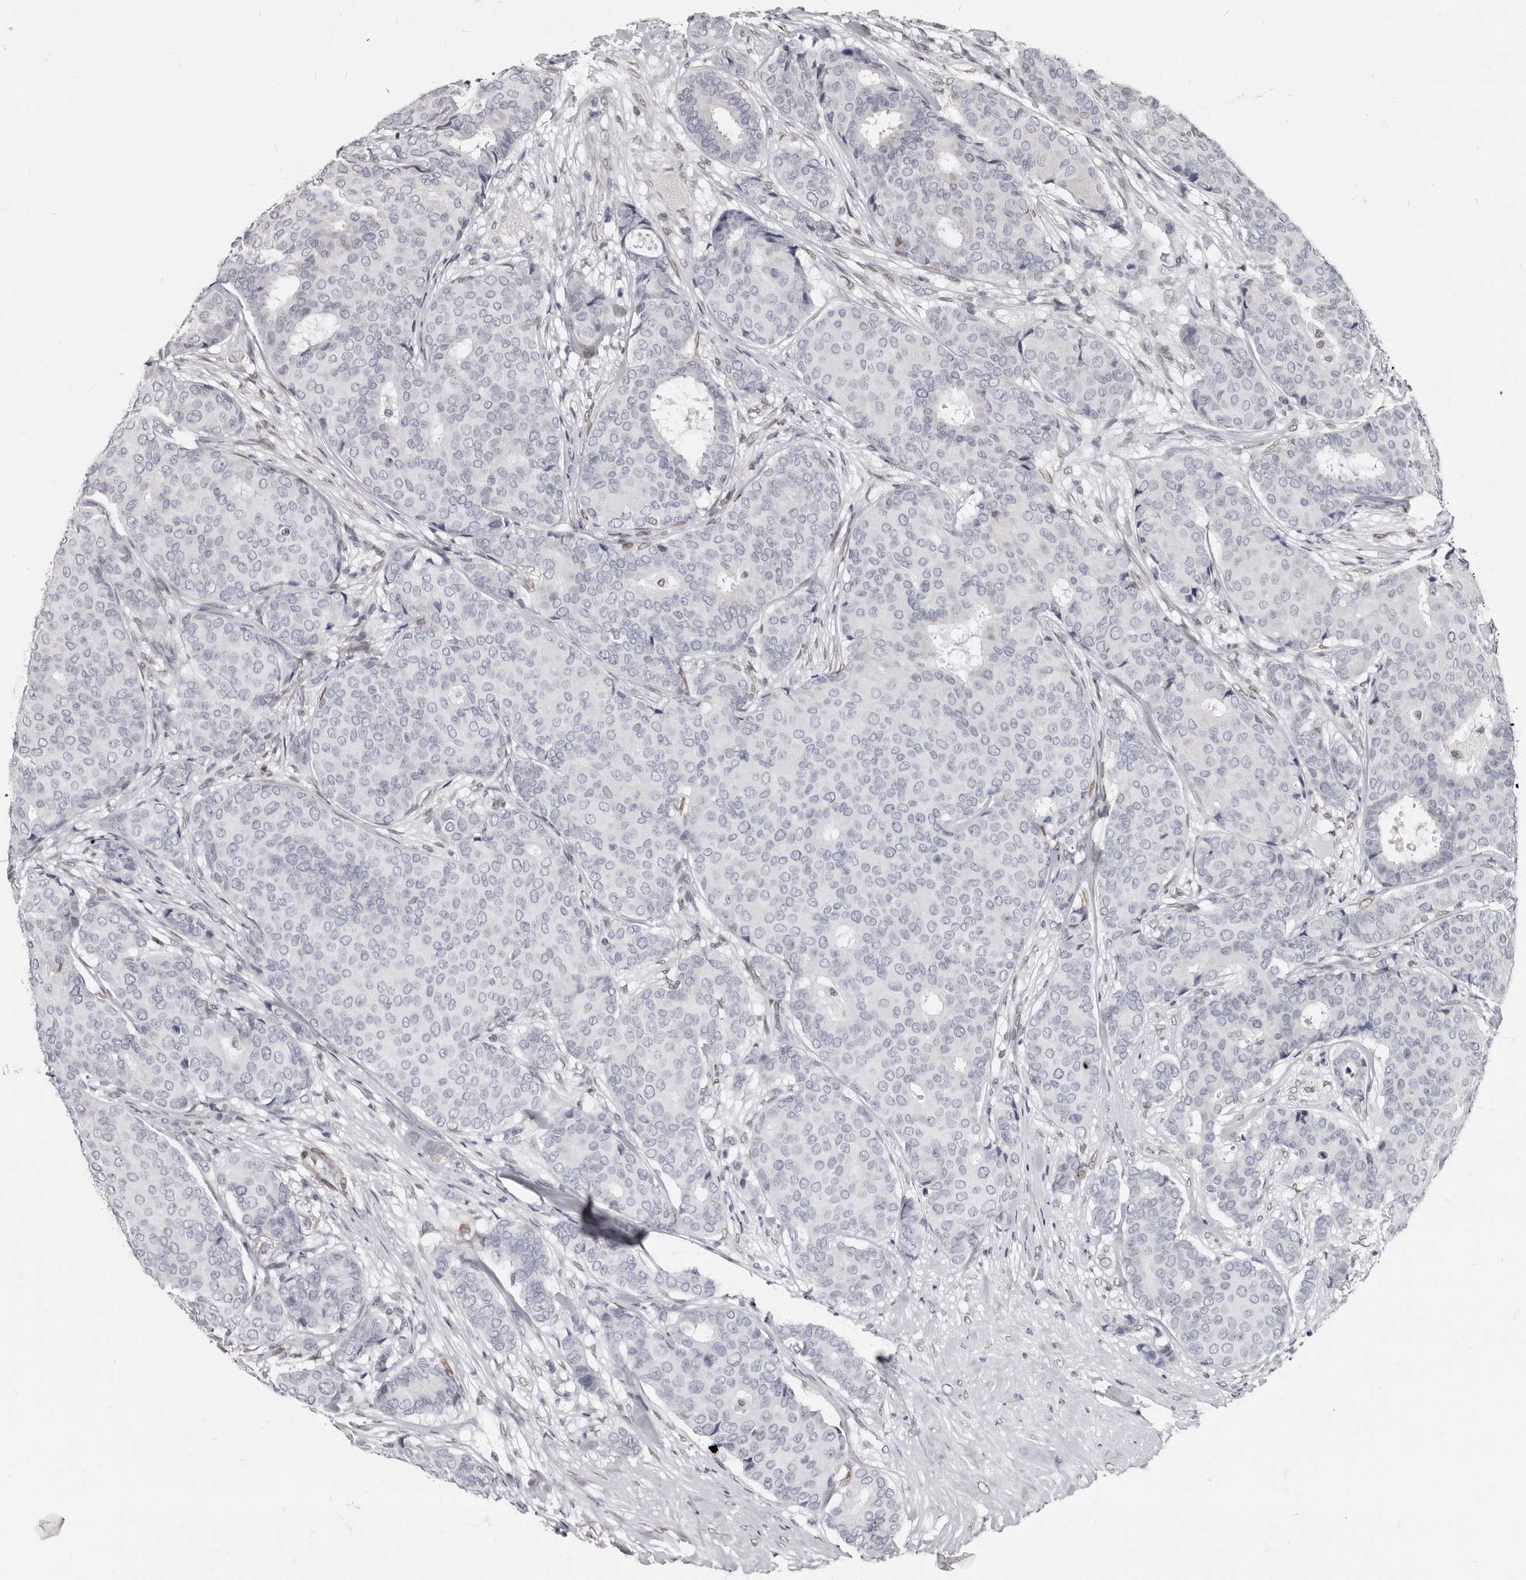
{"staining": {"intensity": "negative", "quantity": "none", "location": "none"}, "tissue": "breast cancer", "cell_type": "Tumor cells", "image_type": "cancer", "snomed": [{"axis": "morphology", "description": "Duct carcinoma"}, {"axis": "topography", "description": "Breast"}], "caption": "Human breast cancer stained for a protein using IHC exhibits no positivity in tumor cells.", "gene": "MRGPRF", "patient": {"sex": "female", "age": 75}}